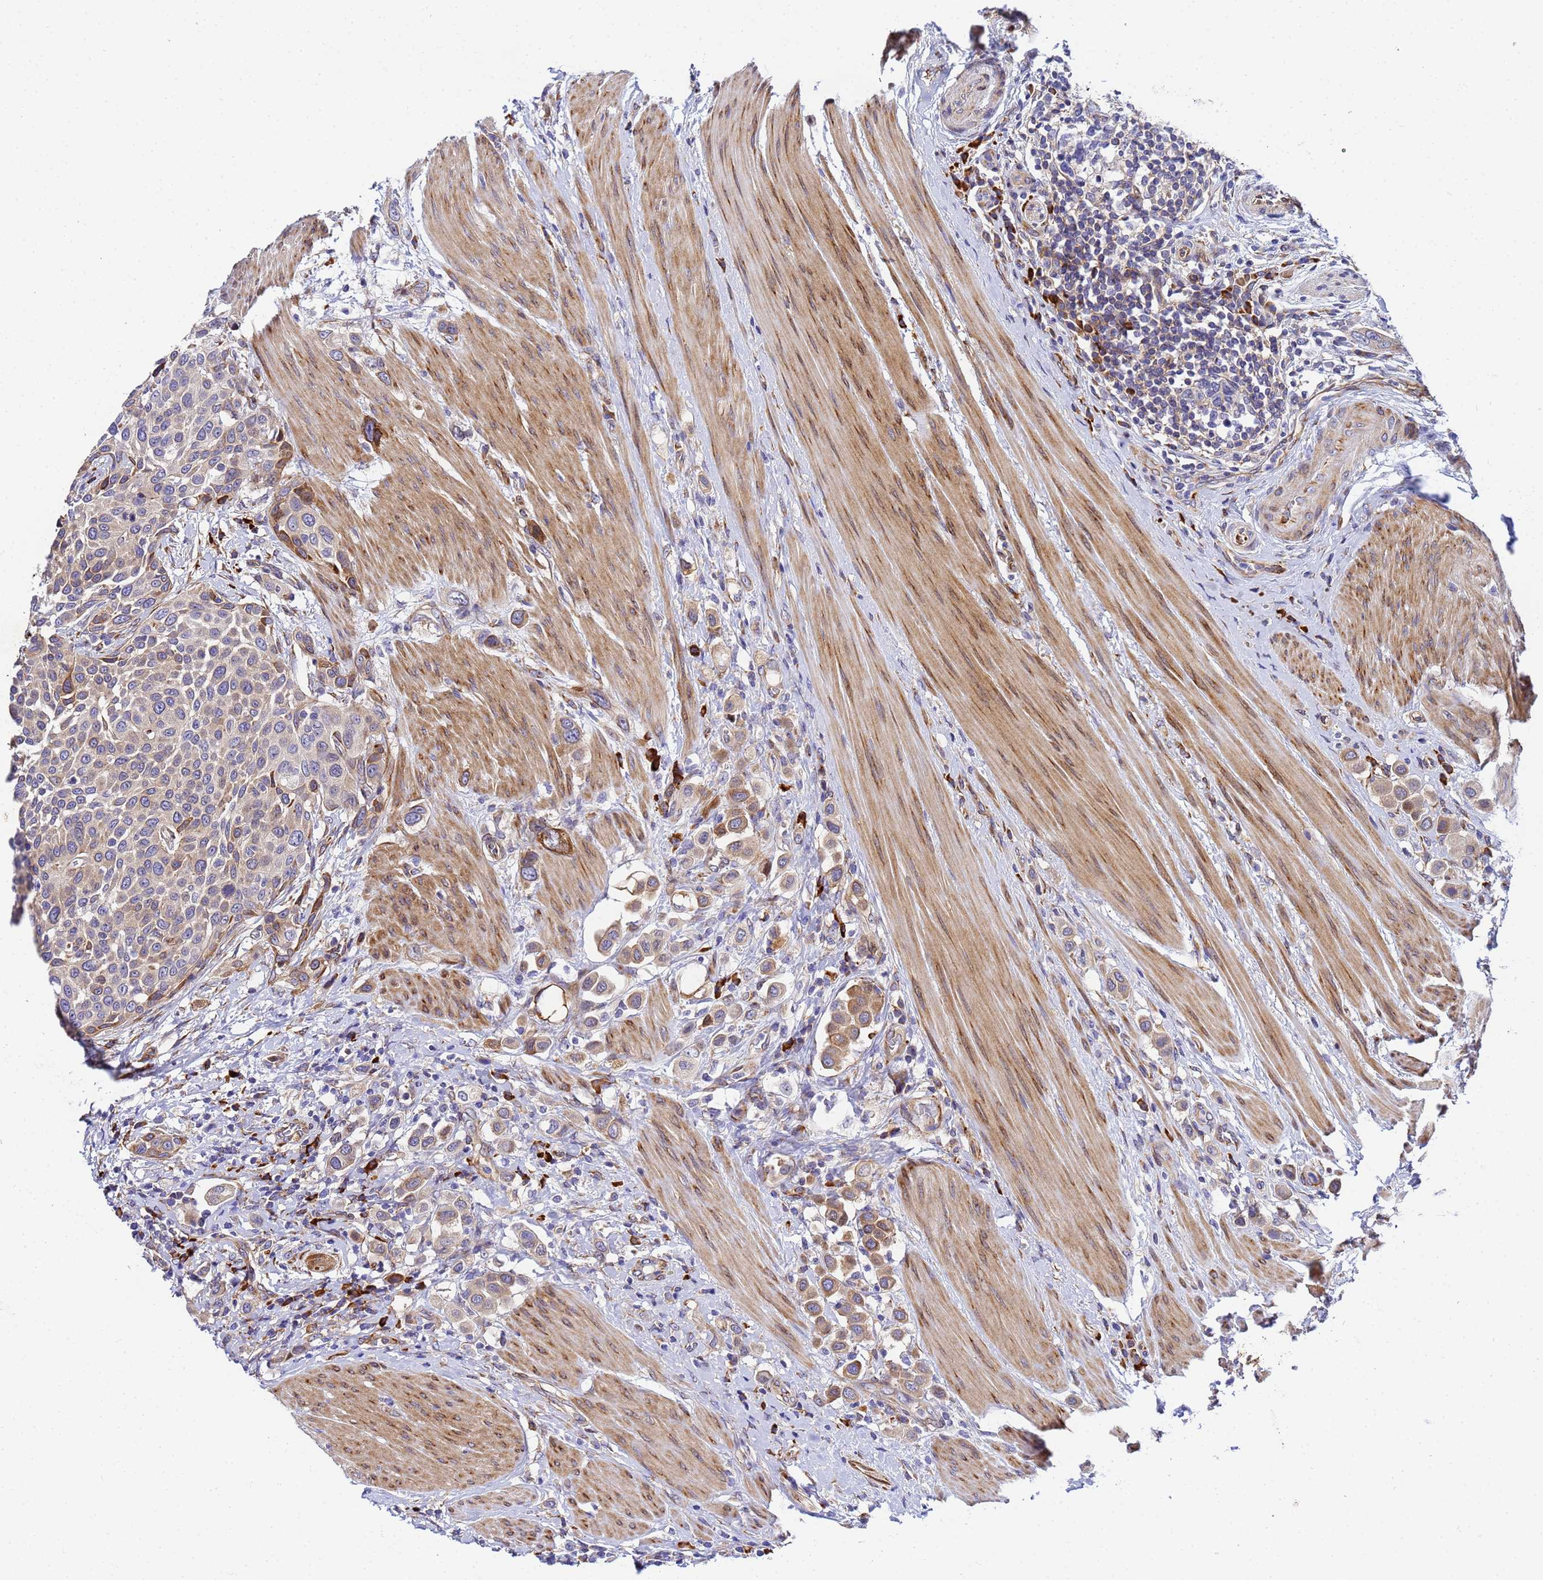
{"staining": {"intensity": "moderate", "quantity": "<25%", "location": "cytoplasmic/membranous"}, "tissue": "urothelial cancer", "cell_type": "Tumor cells", "image_type": "cancer", "snomed": [{"axis": "morphology", "description": "Urothelial carcinoma, High grade"}, {"axis": "topography", "description": "Urinary bladder"}], "caption": "Urothelial cancer stained with immunohistochemistry reveals moderate cytoplasmic/membranous expression in approximately <25% of tumor cells. The staining is performed using DAB (3,3'-diaminobenzidine) brown chromogen to label protein expression. The nuclei are counter-stained blue using hematoxylin.", "gene": "POM121", "patient": {"sex": "male", "age": 50}}